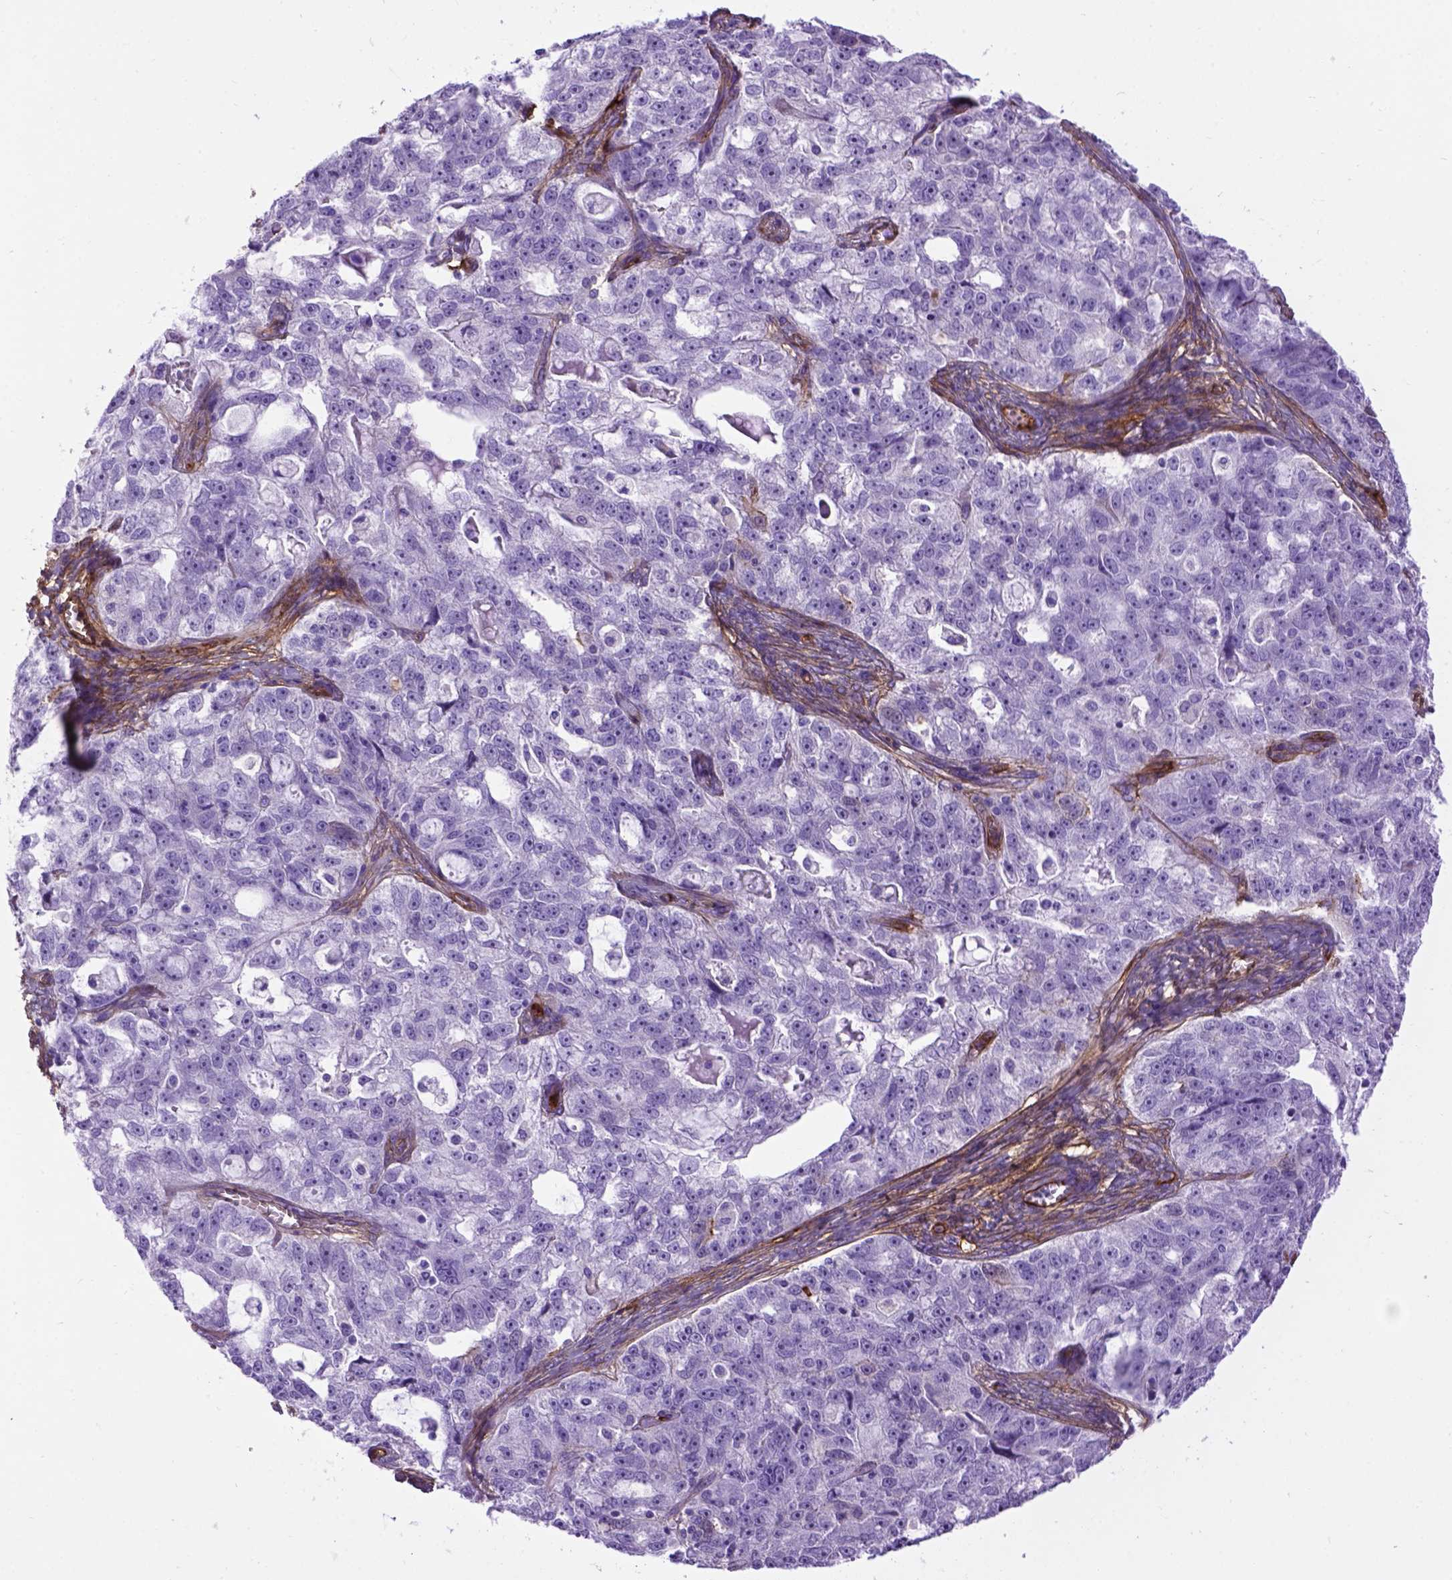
{"staining": {"intensity": "negative", "quantity": "none", "location": "none"}, "tissue": "ovarian cancer", "cell_type": "Tumor cells", "image_type": "cancer", "snomed": [{"axis": "morphology", "description": "Cystadenocarcinoma, serous, NOS"}, {"axis": "topography", "description": "Ovary"}], "caption": "Tumor cells show no significant protein staining in serous cystadenocarcinoma (ovarian). Brightfield microscopy of IHC stained with DAB (3,3'-diaminobenzidine) (brown) and hematoxylin (blue), captured at high magnification.", "gene": "ENG", "patient": {"sex": "female", "age": 51}}